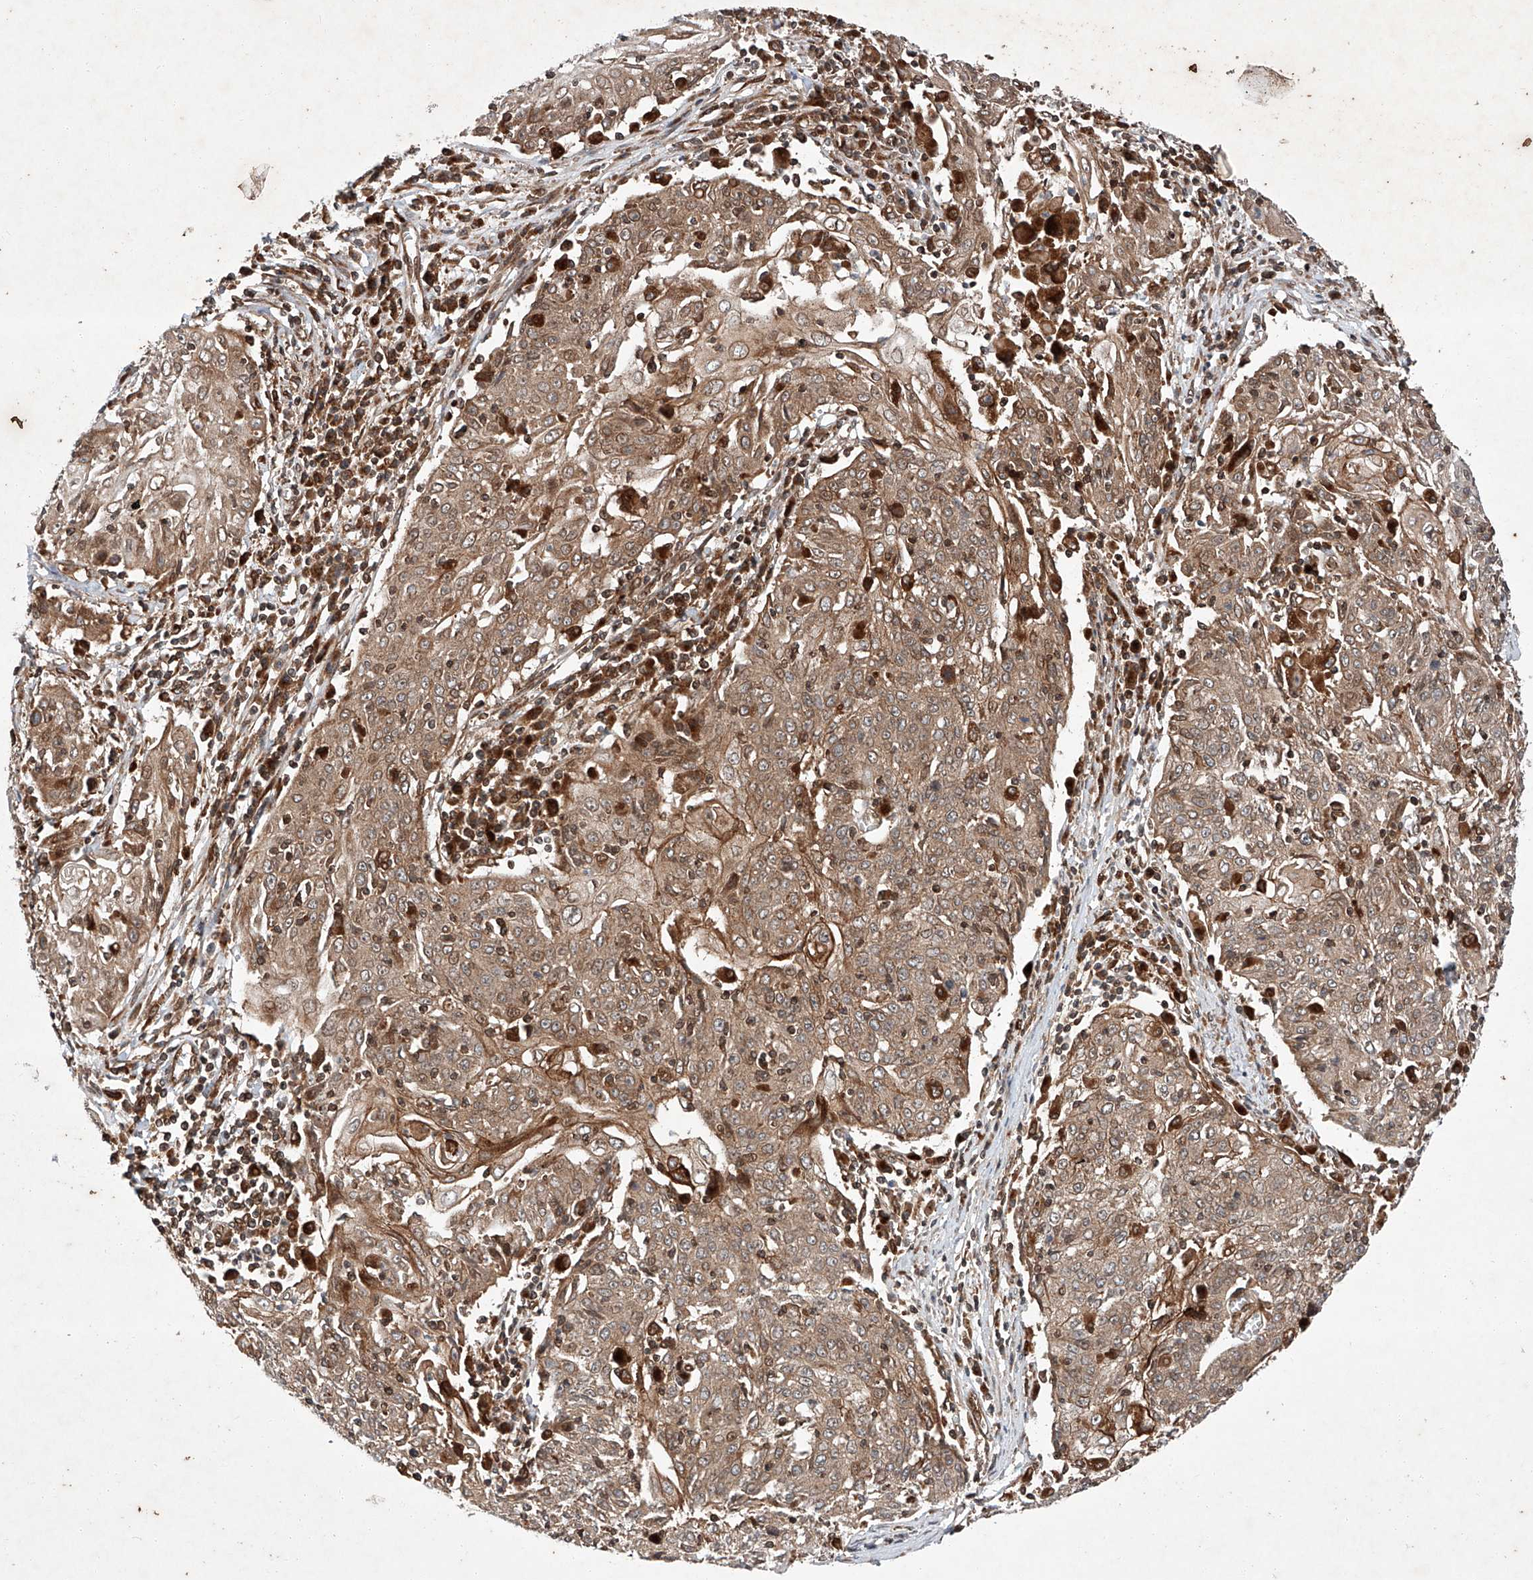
{"staining": {"intensity": "moderate", "quantity": ">75%", "location": "cytoplasmic/membranous"}, "tissue": "cervical cancer", "cell_type": "Tumor cells", "image_type": "cancer", "snomed": [{"axis": "morphology", "description": "Squamous cell carcinoma, NOS"}, {"axis": "topography", "description": "Cervix"}], "caption": "The micrograph demonstrates immunohistochemical staining of cervical cancer. There is moderate cytoplasmic/membranous expression is appreciated in approximately >75% of tumor cells.", "gene": "ZFP28", "patient": {"sex": "female", "age": 48}}